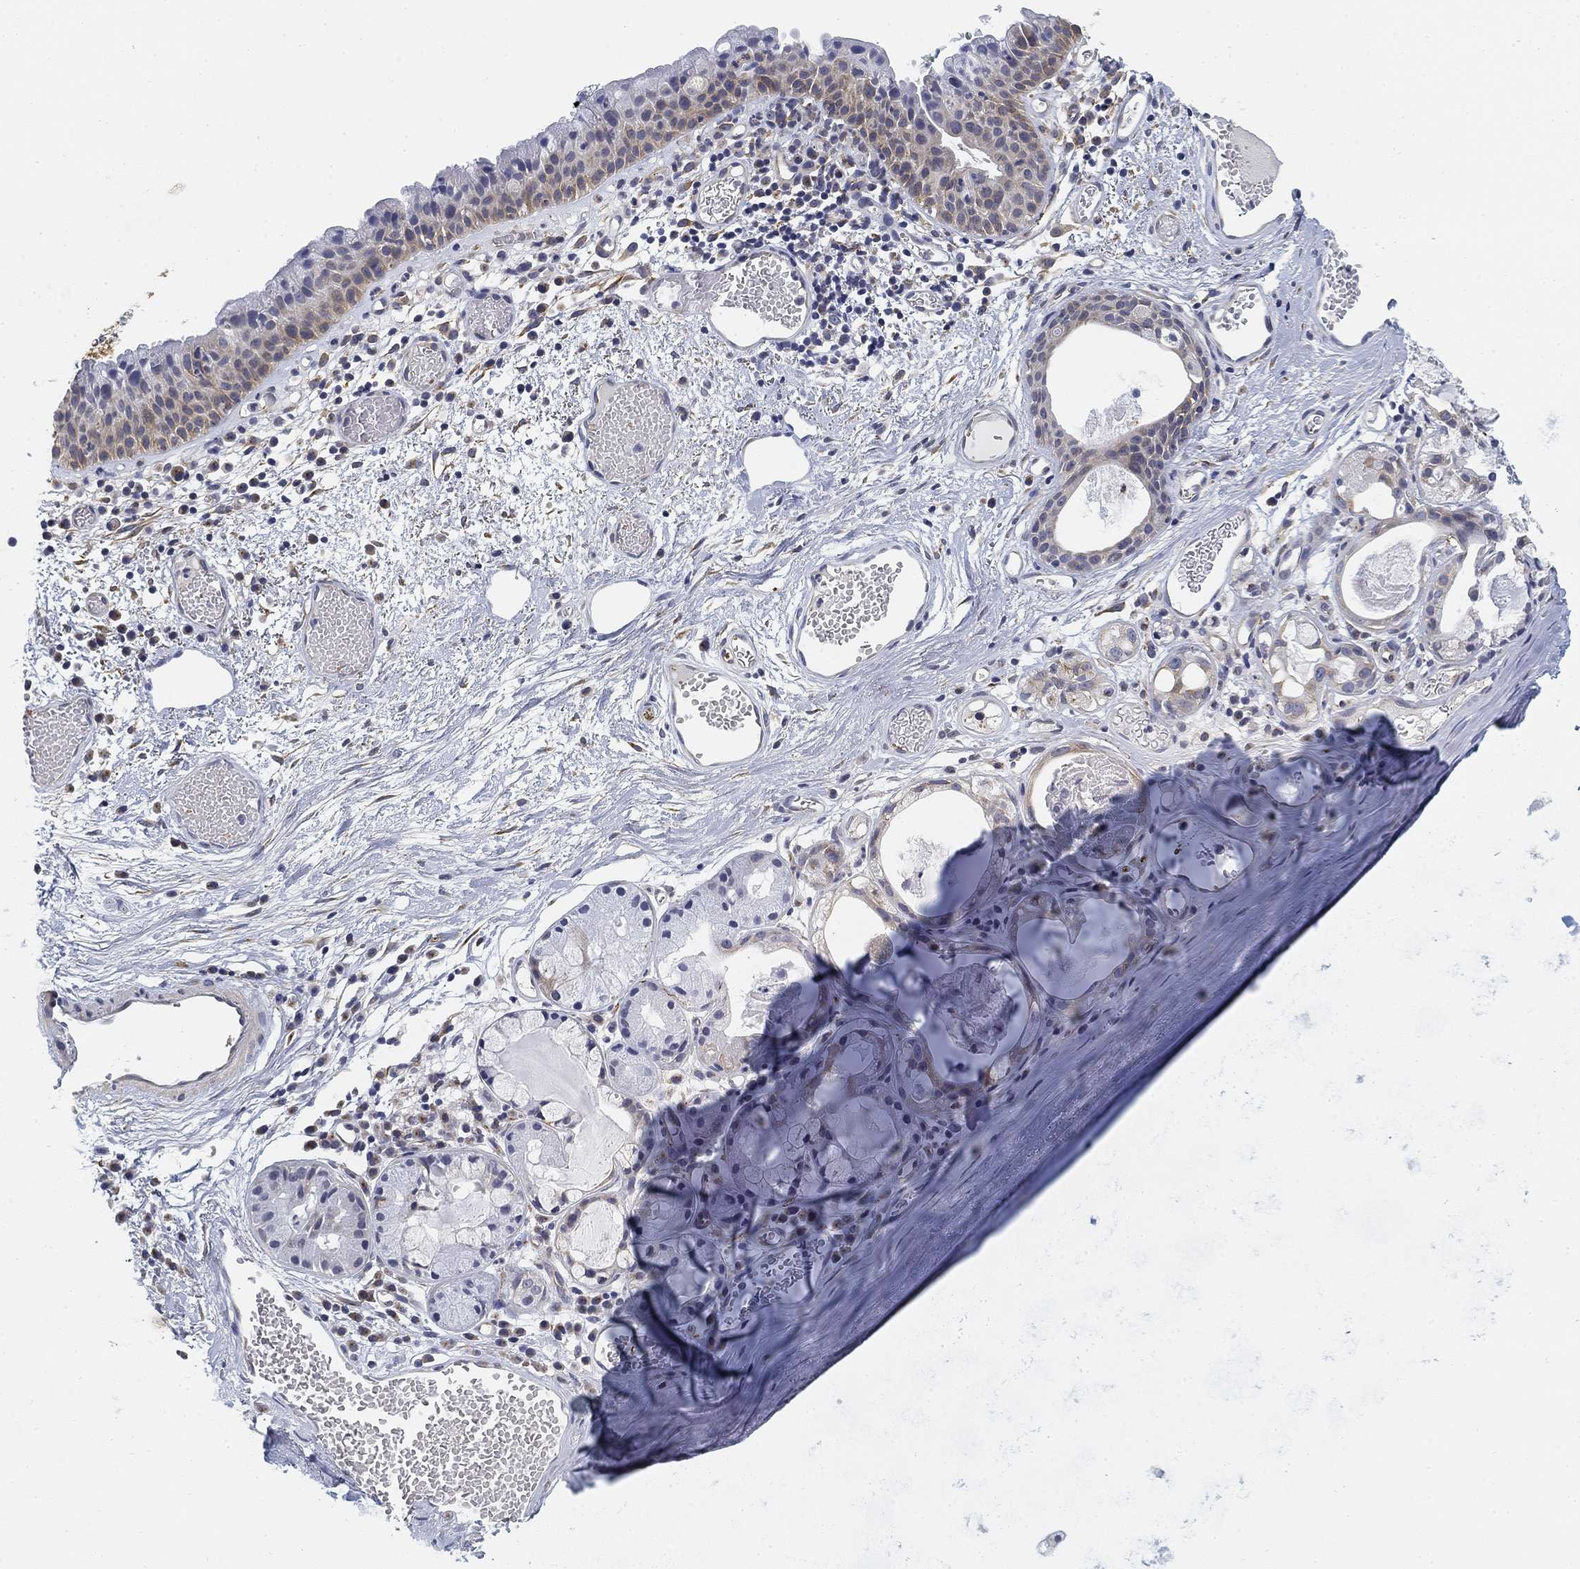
{"staining": {"intensity": "negative", "quantity": "none", "location": "none"}, "tissue": "adipose tissue", "cell_type": "Adipocytes", "image_type": "normal", "snomed": [{"axis": "morphology", "description": "Normal tissue, NOS"}, {"axis": "topography", "description": "Cartilage tissue"}], "caption": "A micrograph of adipose tissue stained for a protein exhibits no brown staining in adipocytes. The staining was performed using DAB to visualize the protein expression in brown, while the nuclei were stained in blue with hematoxylin (Magnification: 20x).", "gene": "SLC2A5", "patient": {"sex": "male", "age": 81}}